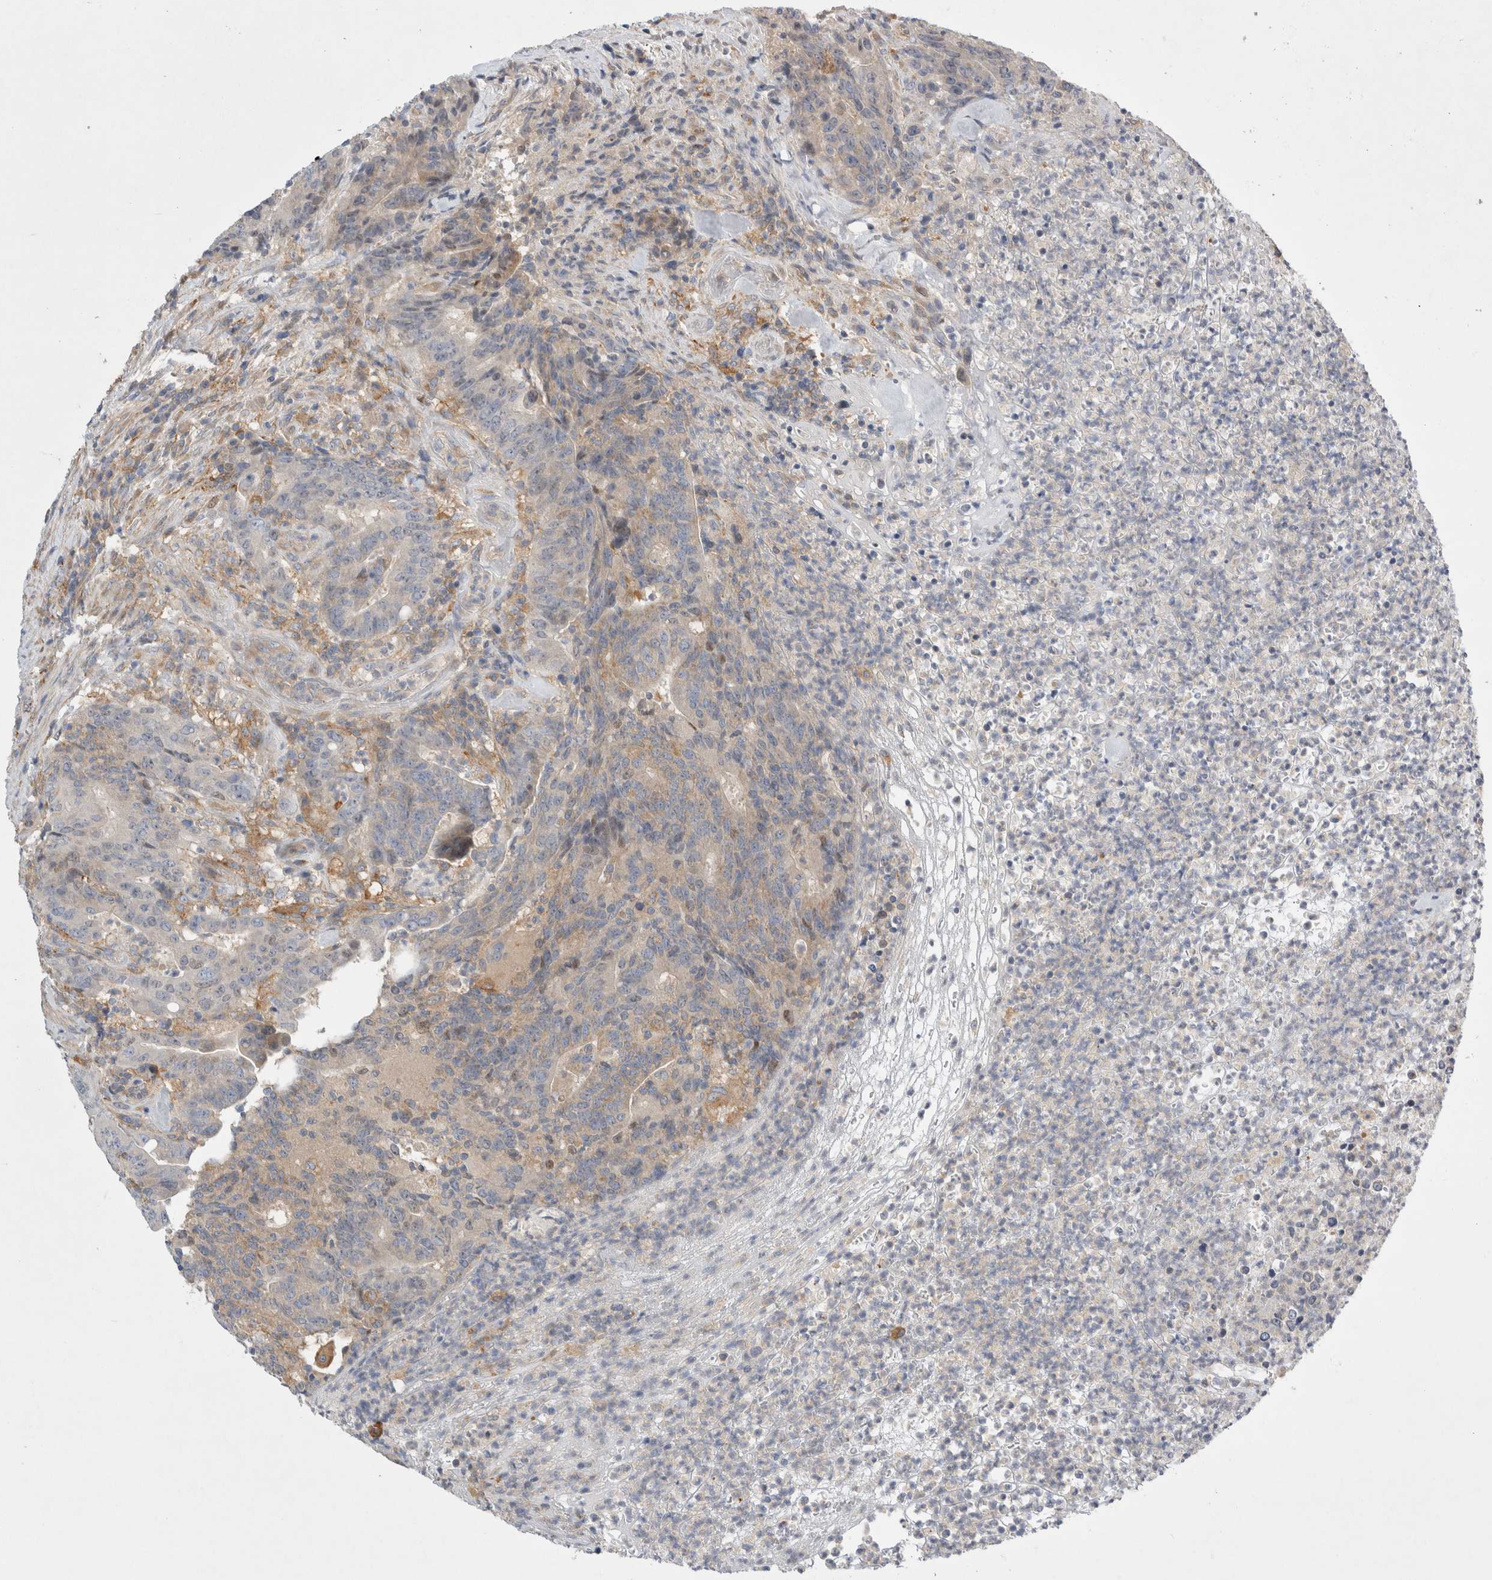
{"staining": {"intensity": "weak", "quantity": ">75%", "location": "cytoplasmic/membranous,nuclear"}, "tissue": "colorectal cancer", "cell_type": "Tumor cells", "image_type": "cancer", "snomed": [{"axis": "morphology", "description": "Normal tissue, NOS"}, {"axis": "morphology", "description": "Adenocarcinoma, NOS"}, {"axis": "topography", "description": "Colon"}], "caption": "About >75% of tumor cells in human colorectal cancer (adenocarcinoma) demonstrate weak cytoplasmic/membranous and nuclear protein positivity as visualized by brown immunohistochemical staining.", "gene": "CDCA7L", "patient": {"sex": "female", "age": 75}}